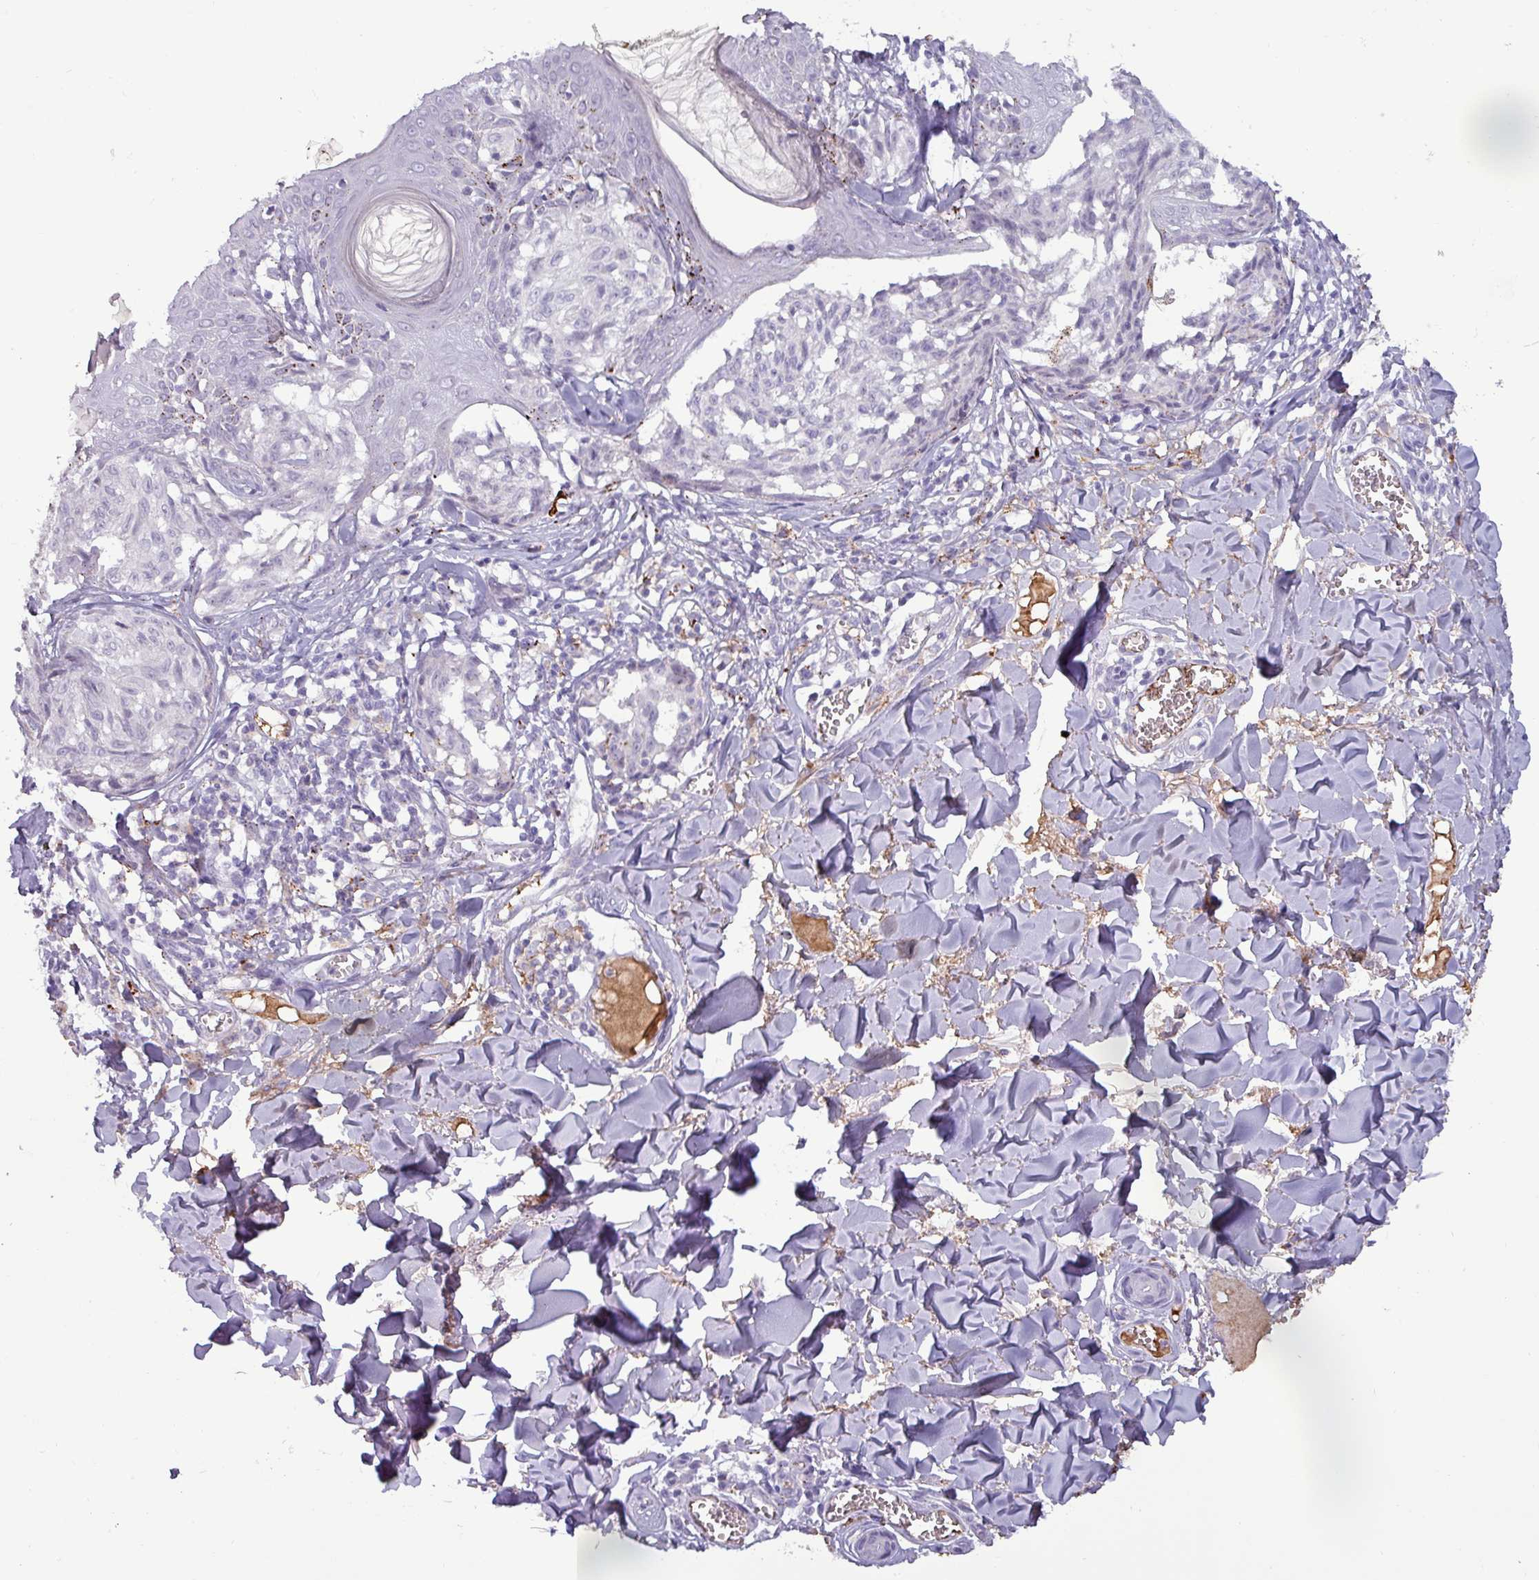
{"staining": {"intensity": "negative", "quantity": "none", "location": "none"}, "tissue": "melanoma", "cell_type": "Tumor cells", "image_type": "cancer", "snomed": [{"axis": "morphology", "description": "Malignant melanoma, NOS"}, {"axis": "topography", "description": "Skin"}], "caption": "Immunohistochemistry (IHC) image of neoplastic tissue: melanoma stained with DAB reveals no significant protein staining in tumor cells.", "gene": "PLIN2", "patient": {"sex": "female", "age": 43}}